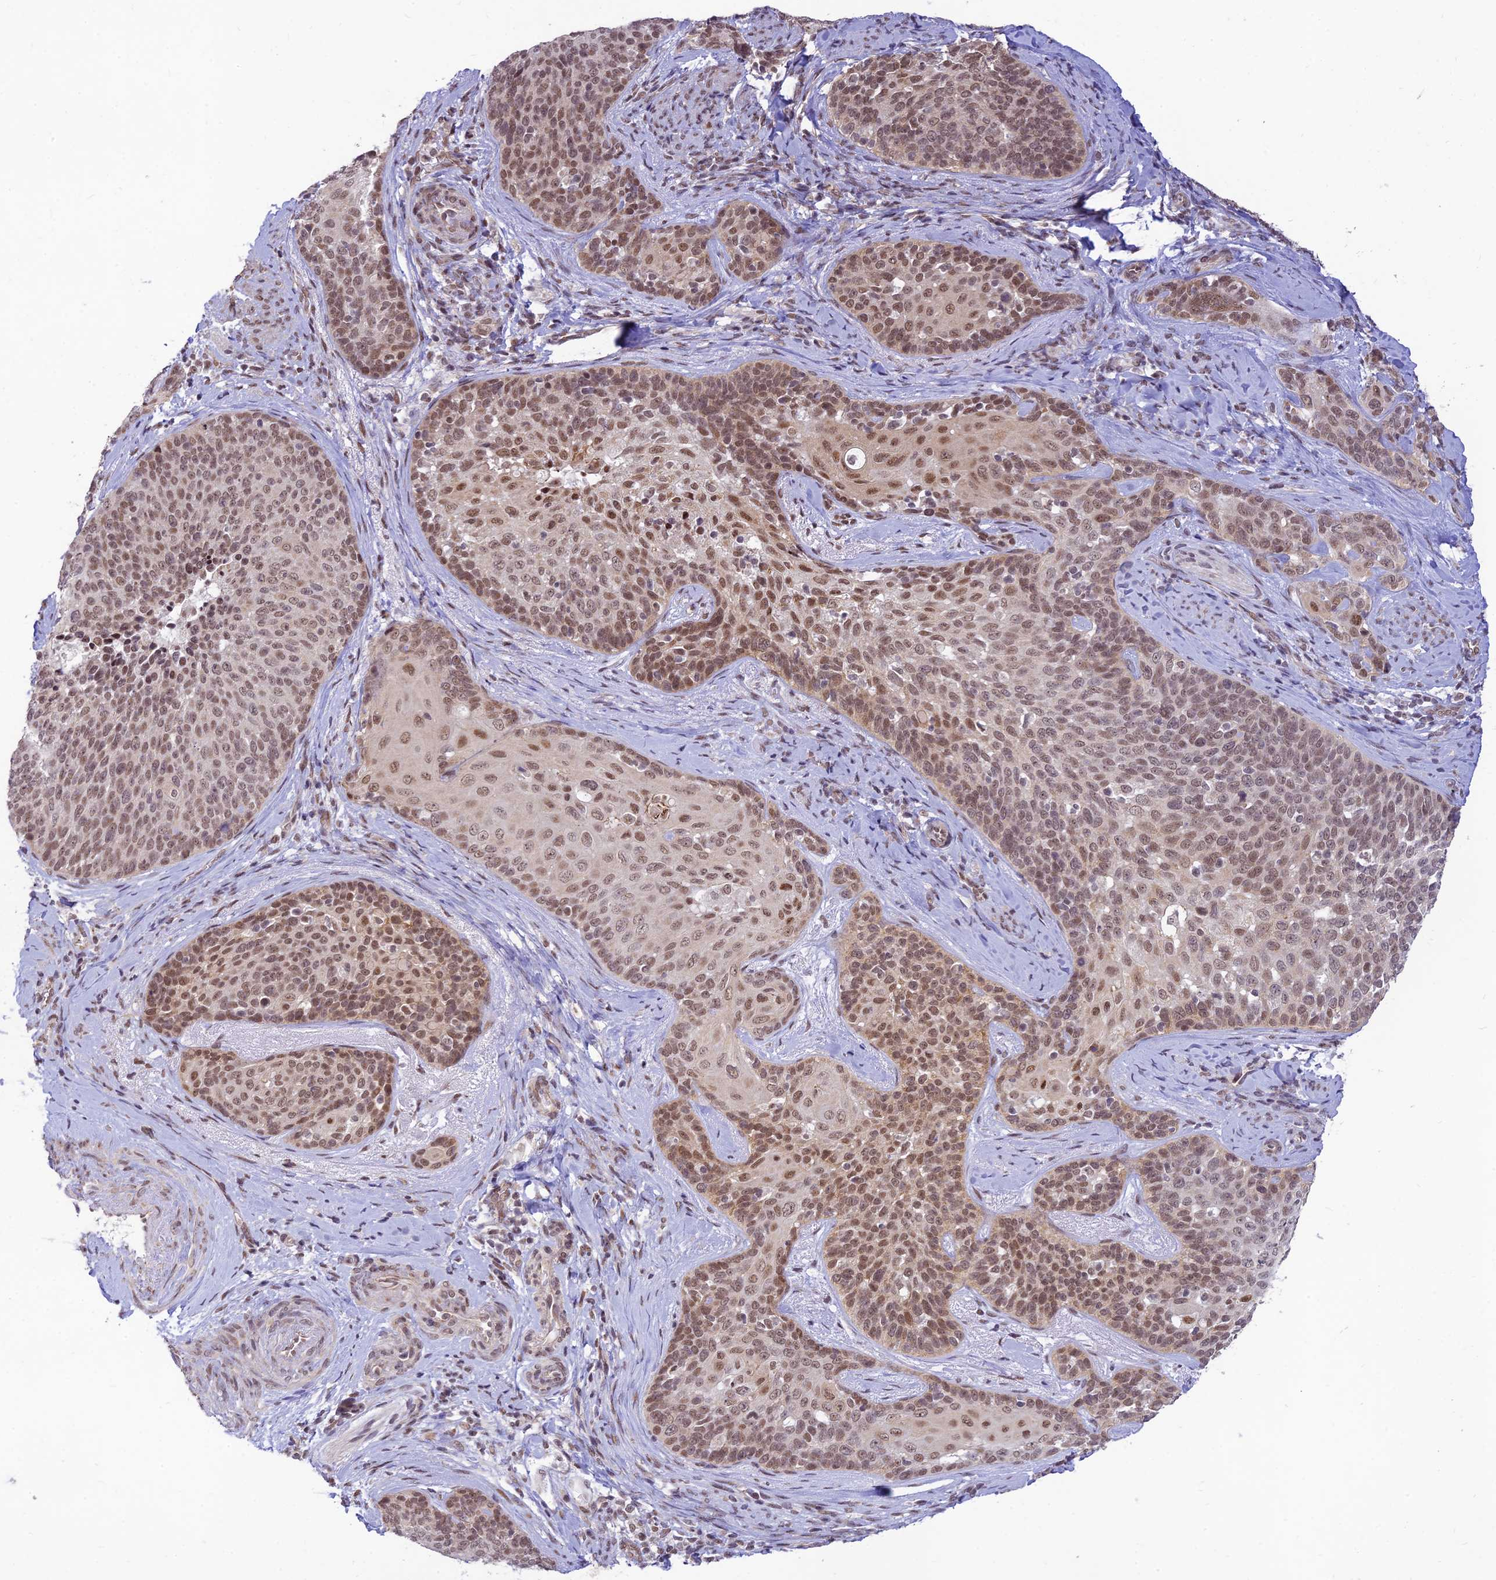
{"staining": {"intensity": "moderate", "quantity": ">75%", "location": "nuclear"}, "tissue": "cervical cancer", "cell_type": "Tumor cells", "image_type": "cancer", "snomed": [{"axis": "morphology", "description": "Squamous cell carcinoma, NOS"}, {"axis": "topography", "description": "Cervix"}], "caption": "Immunohistochemistry (IHC) of human cervical squamous cell carcinoma shows medium levels of moderate nuclear positivity in approximately >75% of tumor cells. Nuclei are stained in blue.", "gene": "MICOS13", "patient": {"sex": "female", "age": 50}}